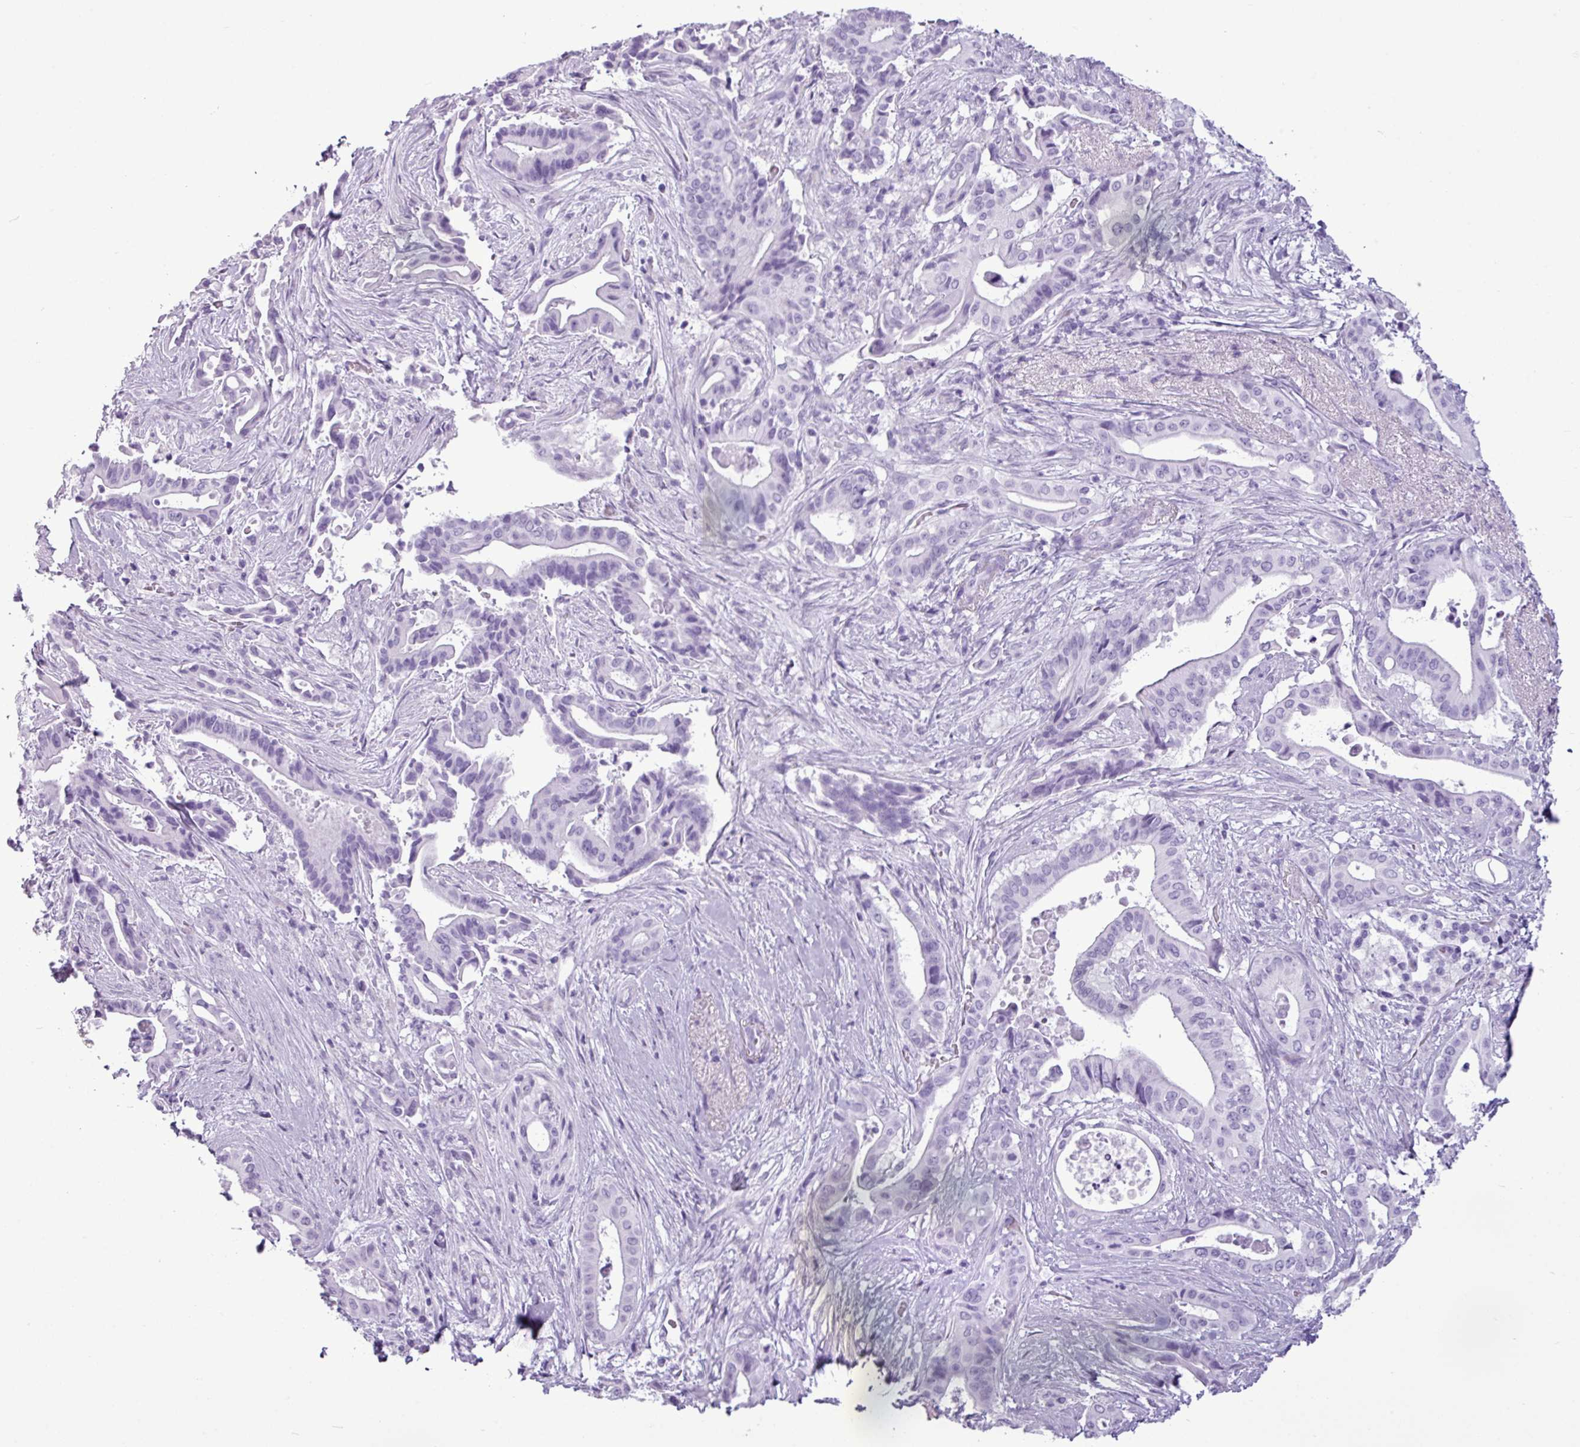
{"staining": {"intensity": "negative", "quantity": "none", "location": "none"}, "tissue": "pancreatic cancer", "cell_type": "Tumor cells", "image_type": "cancer", "snomed": [{"axis": "morphology", "description": "Adenocarcinoma, NOS"}, {"axis": "topography", "description": "Pancreas"}], "caption": "Human adenocarcinoma (pancreatic) stained for a protein using immunohistochemistry (IHC) displays no staining in tumor cells.", "gene": "AMY1B", "patient": {"sex": "female", "age": 77}}